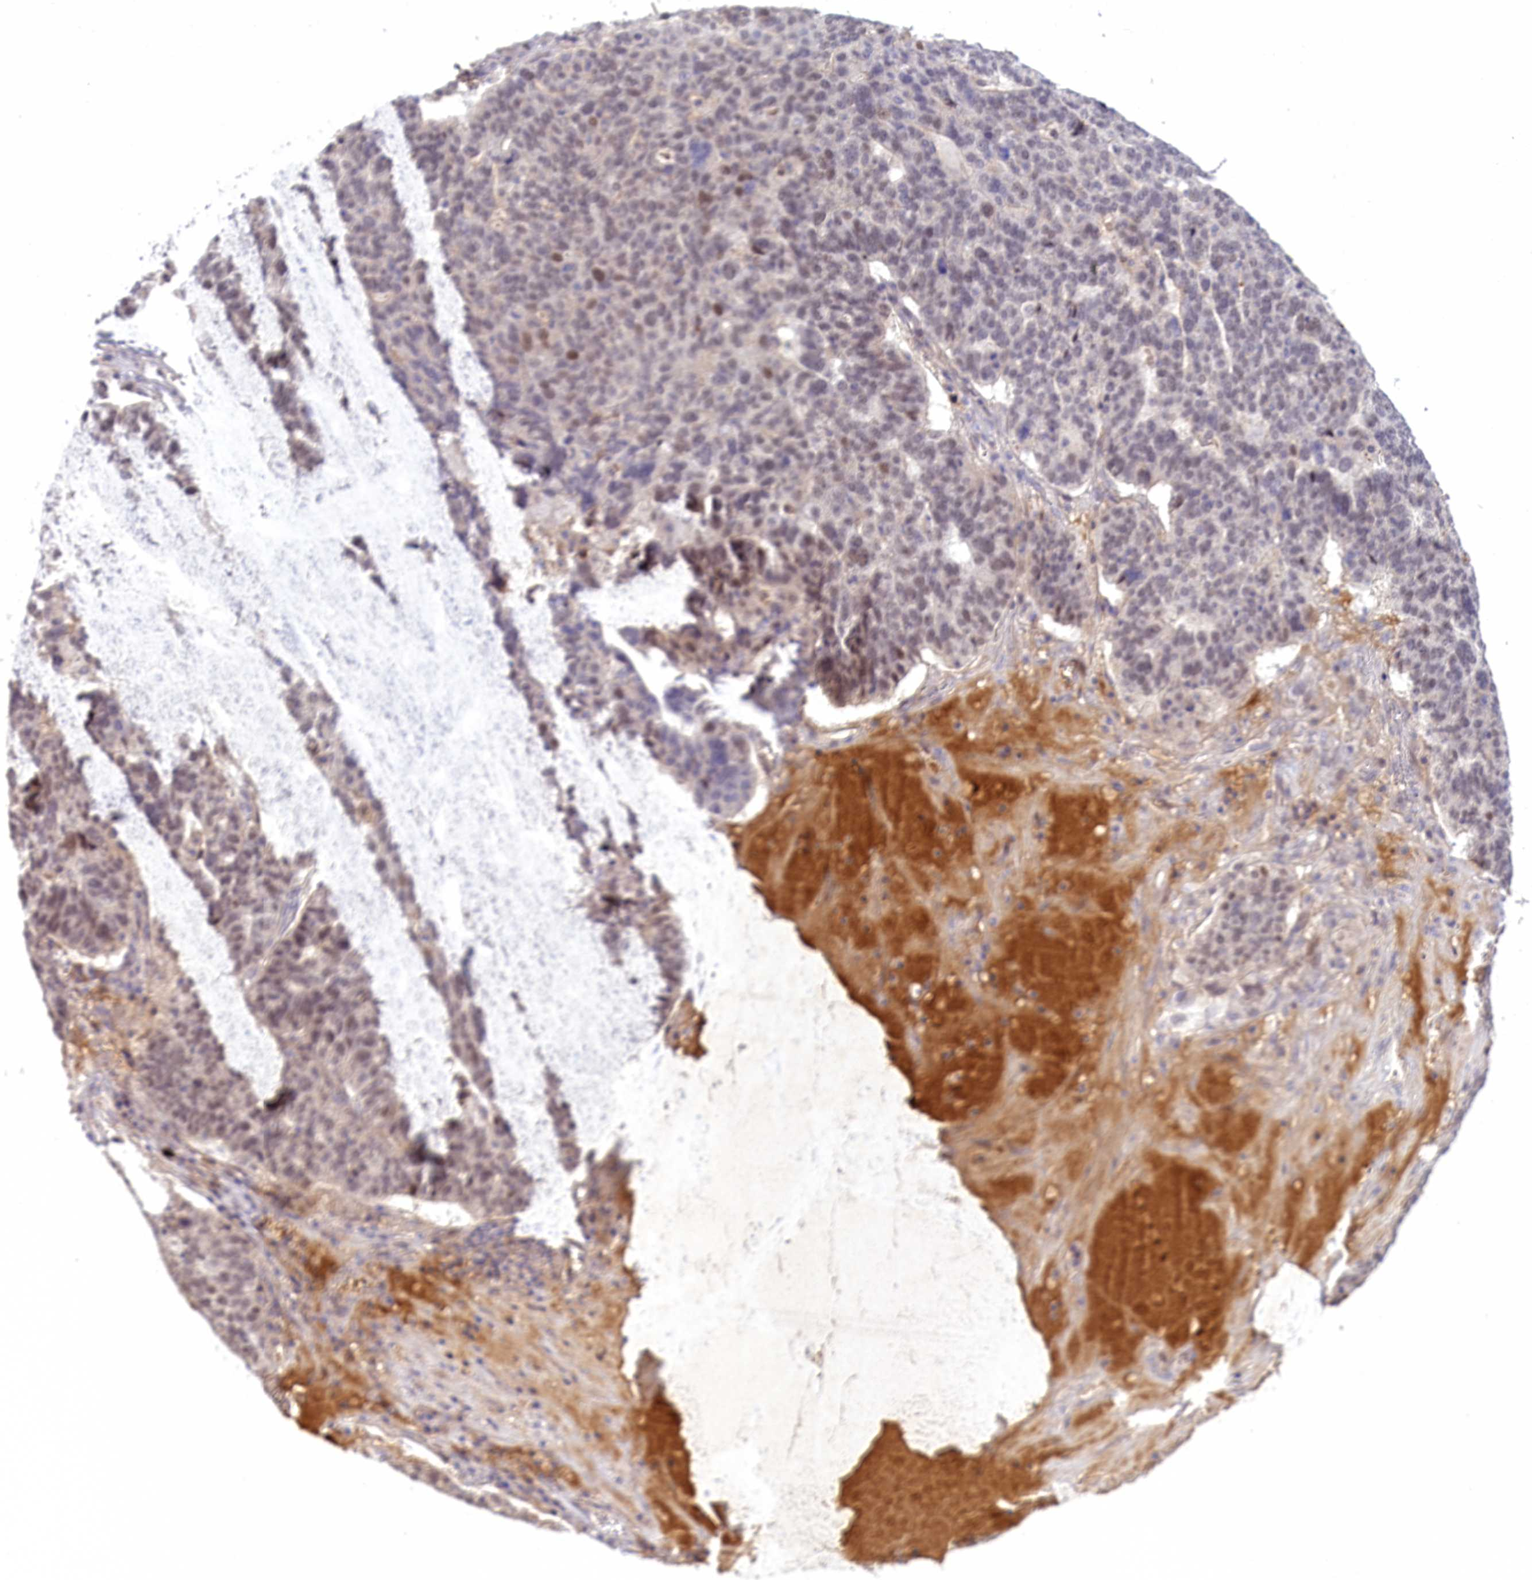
{"staining": {"intensity": "weak", "quantity": "<25%", "location": "nuclear"}, "tissue": "ovarian cancer", "cell_type": "Tumor cells", "image_type": "cancer", "snomed": [{"axis": "morphology", "description": "Cystadenocarcinoma, serous, NOS"}, {"axis": "topography", "description": "Ovary"}], "caption": "This is an IHC image of serous cystadenocarcinoma (ovarian). There is no expression in tumor cells.", "gene": "RRAD", "patient": {"sex": "female", "age": 59}}